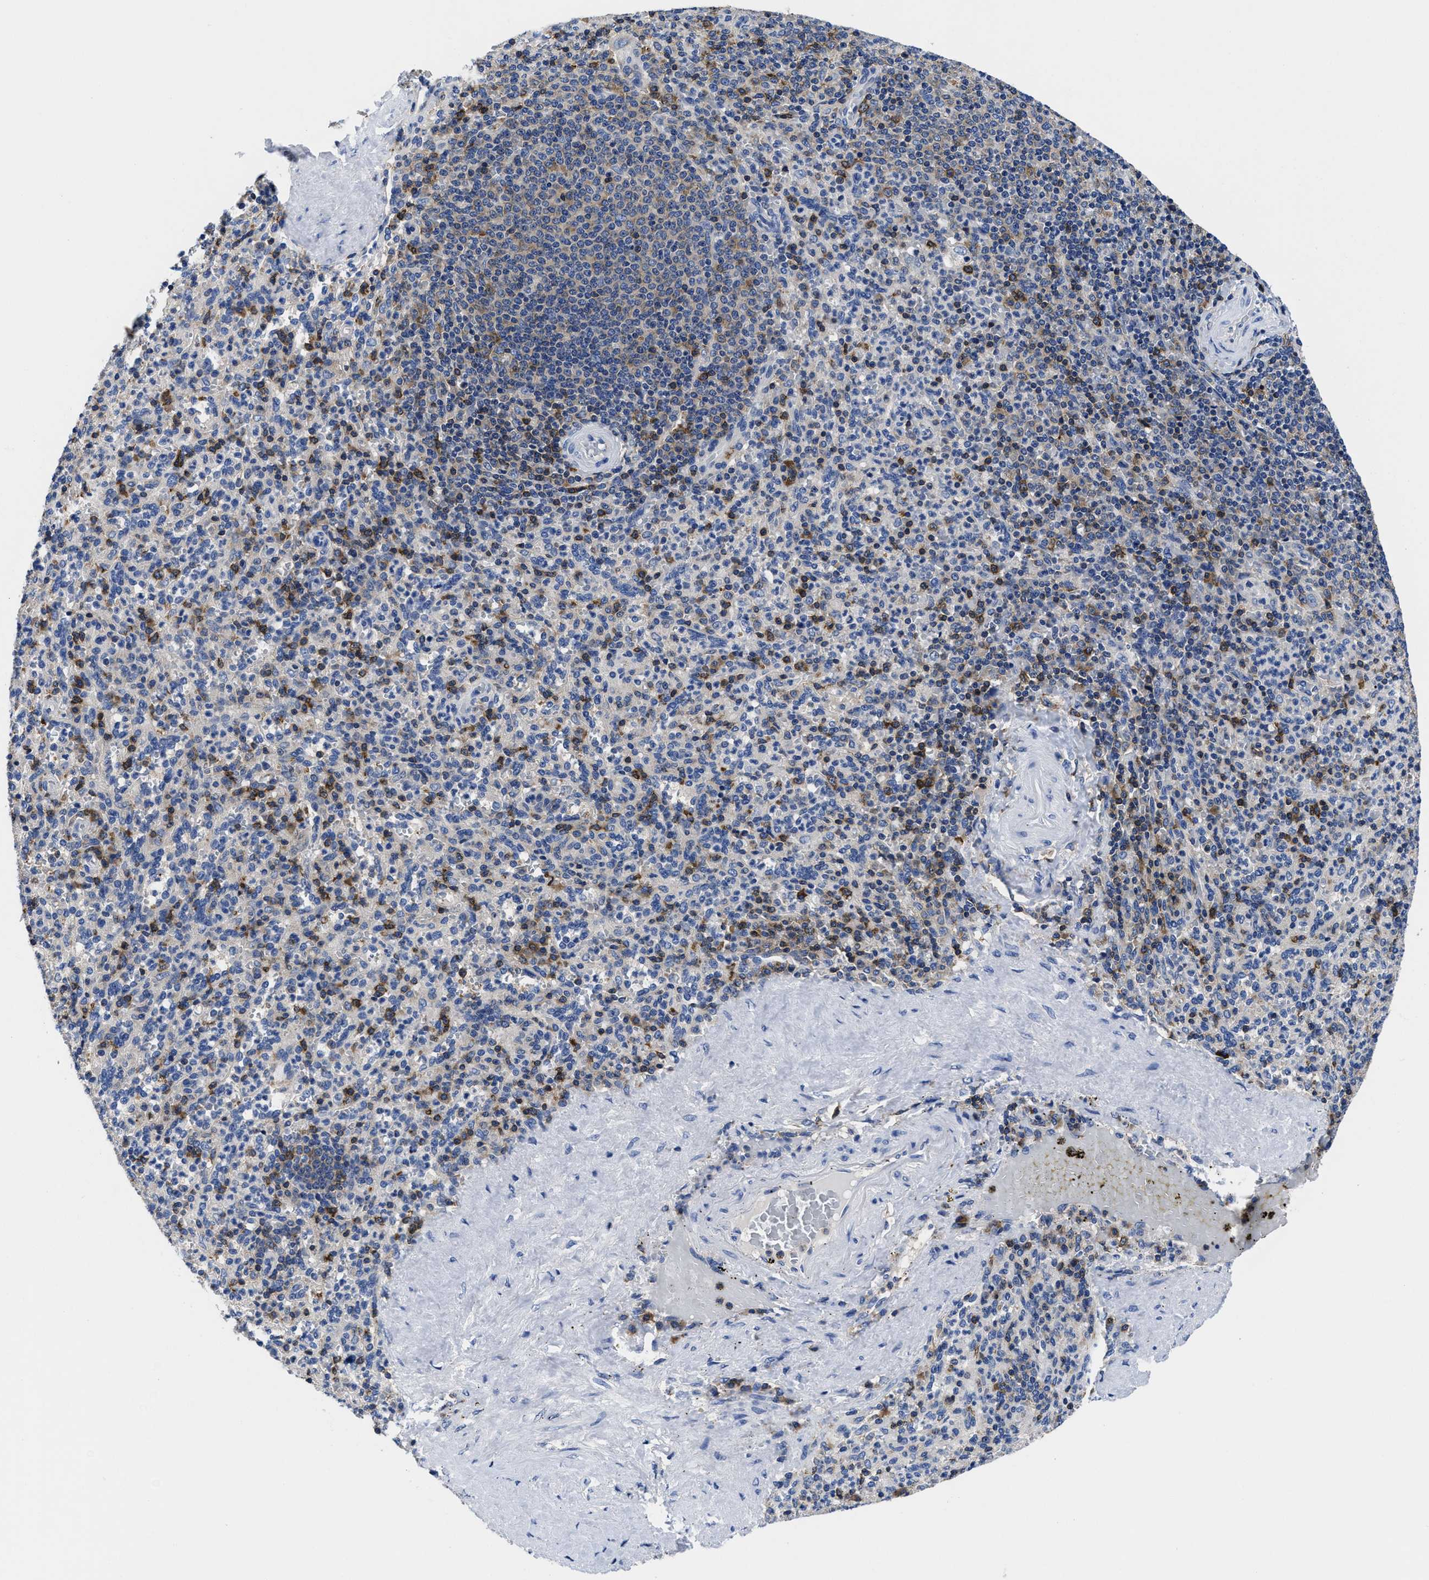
{"staining": {"intensity": "moderate", "quantity": "<25%", "location": "cytoplasmic/membranous"}, "tissue": "spleen", "cell_type": "Cells in red pulp", "image_type": "normal", "snomed": [{"axis": "morphology", "description": "Normal tissue, NOS"}, {"axis": "topography", "description": "Spleen"}], "caption": "High-power microscopy captured an immunohistochemistry (IHC) photomicrograph of unremarkable spleen, revealing moderate cytoplasmic/membranous staining in approximately <25% of cells in red pulp.", "gene": "YARS1", "patient": {"sex": "male", "age": 36}}